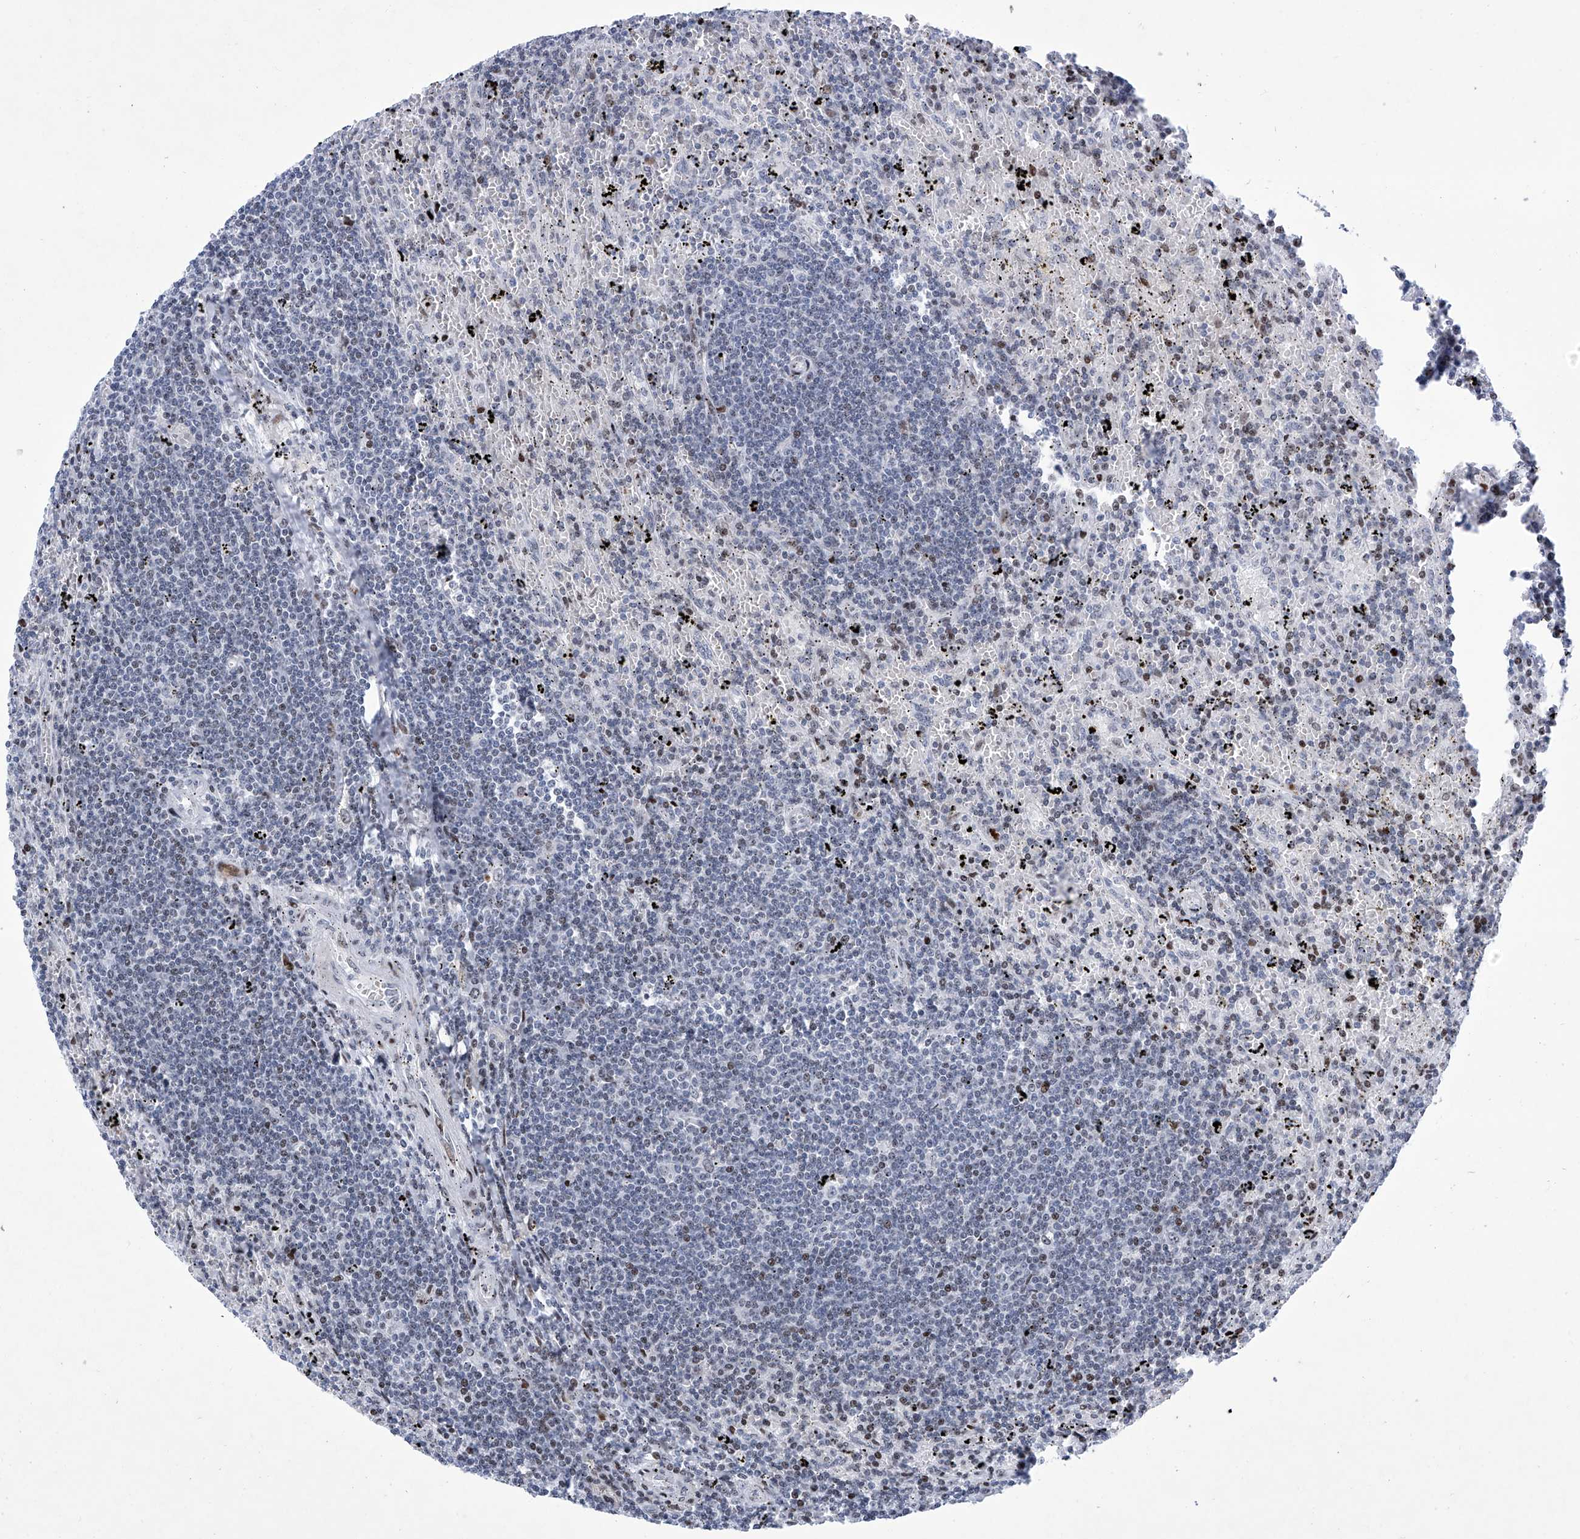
{"staining": {"intensity": "weak", "quantity": "<25%", "location": "nuclear"}, "tissue": "lymphoma", "cell_type": "Tumor cells", "image_type": "cancer", "snomed": [{"axis": "morphology", "description": "Malignant lymphoma, non-Hodgkin's type, Low grade"}, {"axis": "topography", "description": "Spleen"}], "caption": "Tumor cells are negative for brown protein staining in malignant lymphoma, non-Hodgkin's type (low-grade). The staining is performed using DAB (3,3'-diaminobenzidine) brown chromogen with nuclei counter-stained in using hematoxylin.", "gene": "HEY2", "patient": {"sex": "male", "age": 76}}